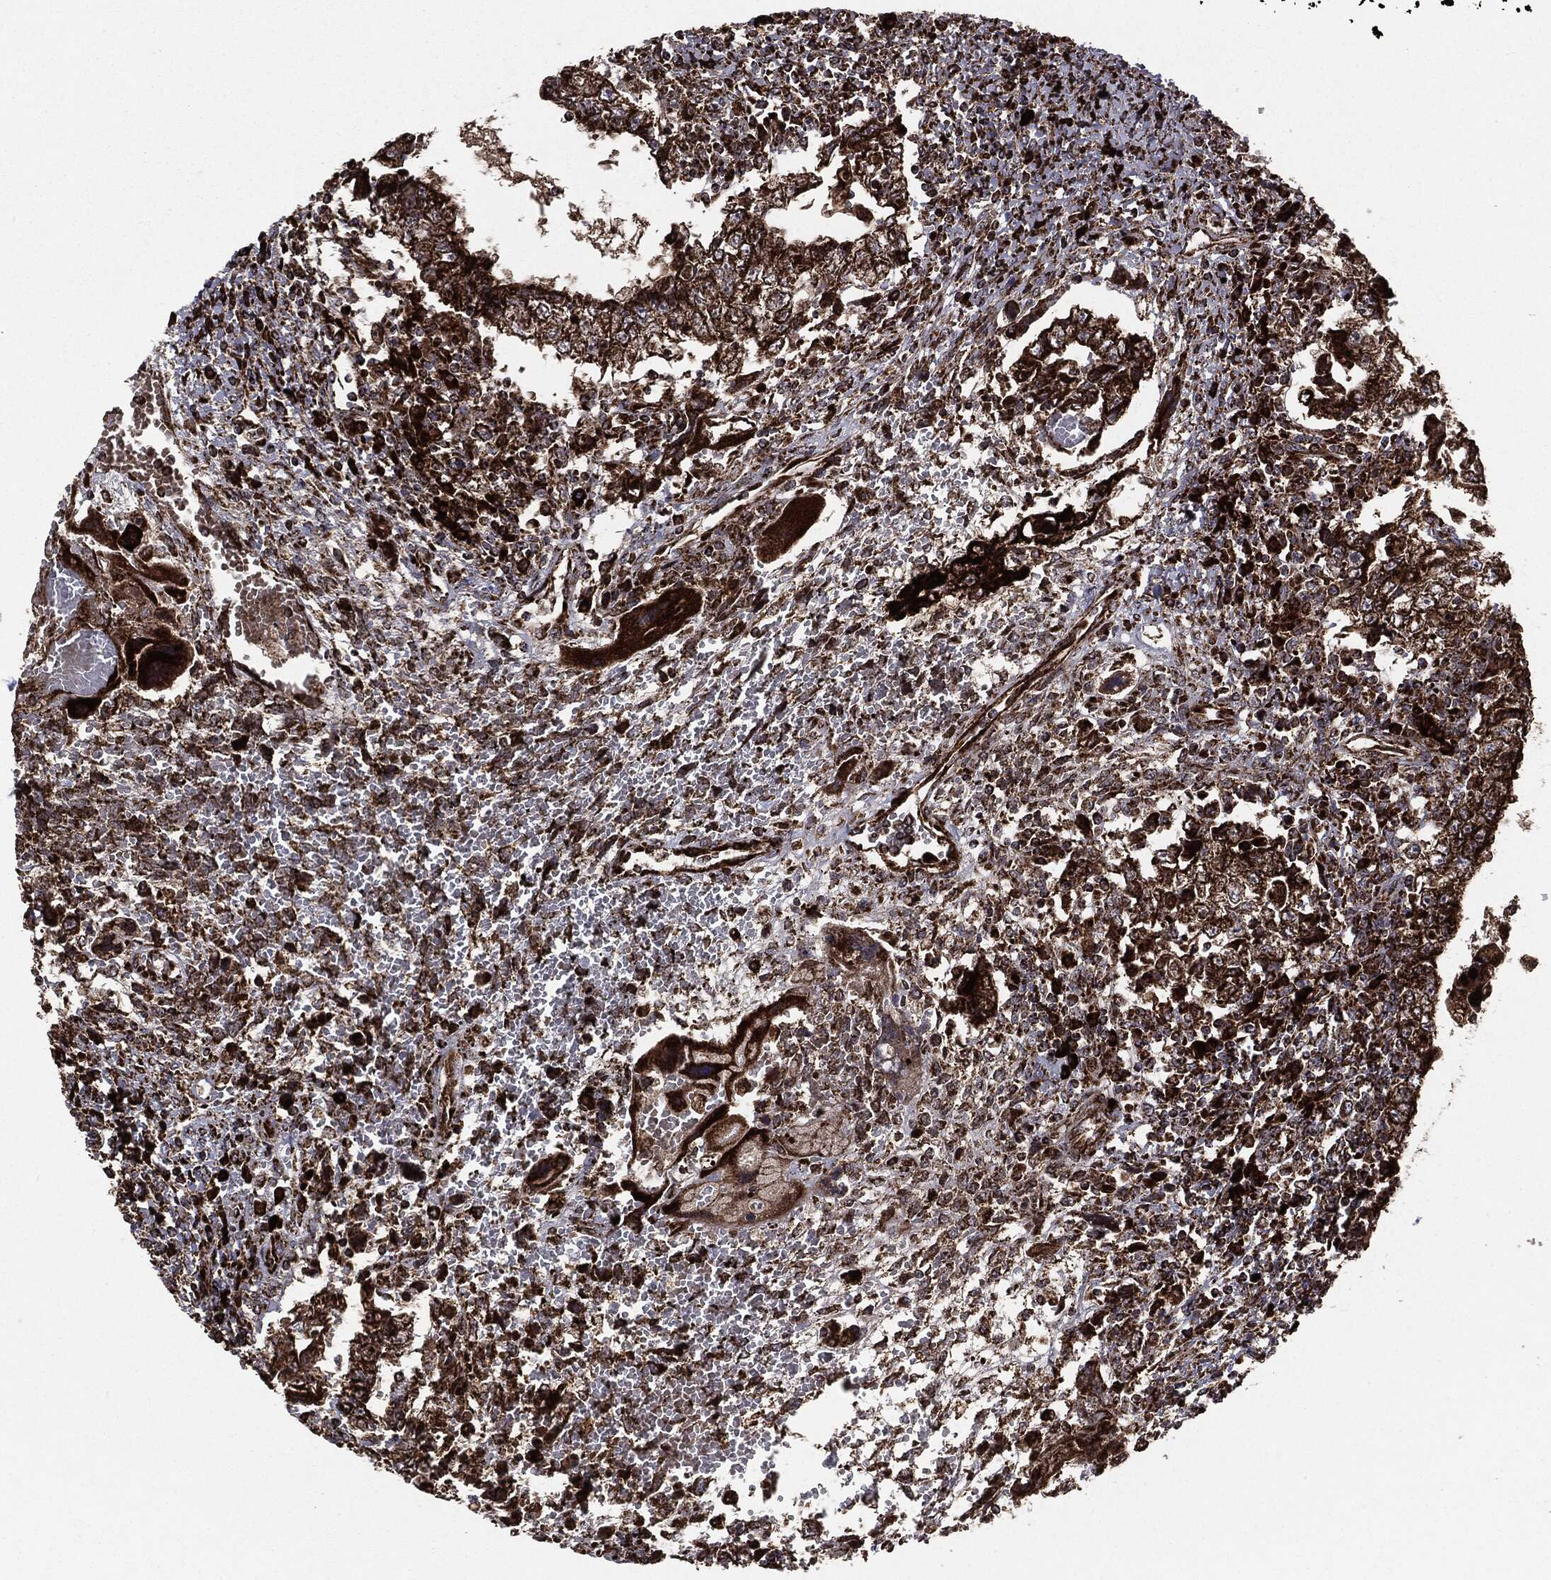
{"staining": {"intensity": "strong", "quantity": ">75%", "location": "cytoplasmic/membranous"}, "tissue": "testis cancer", "cell_type": "Tumor cells", "image_type": "cancer", "snomed": [{"axis": "morphology", "description": "Carcinoma, Embryonal, NOS"}, {"axis": "topography", "description": "Testis"}], "caption": "There is high levels of strong cytoplasmic/membranous expression in tumor cells of embryonal carcinoma (testis), as demonstrated by immunohistochemical staining (brown color).", "gene": "MAP2K1", "patient": {"sex": "male", "age": 26}}